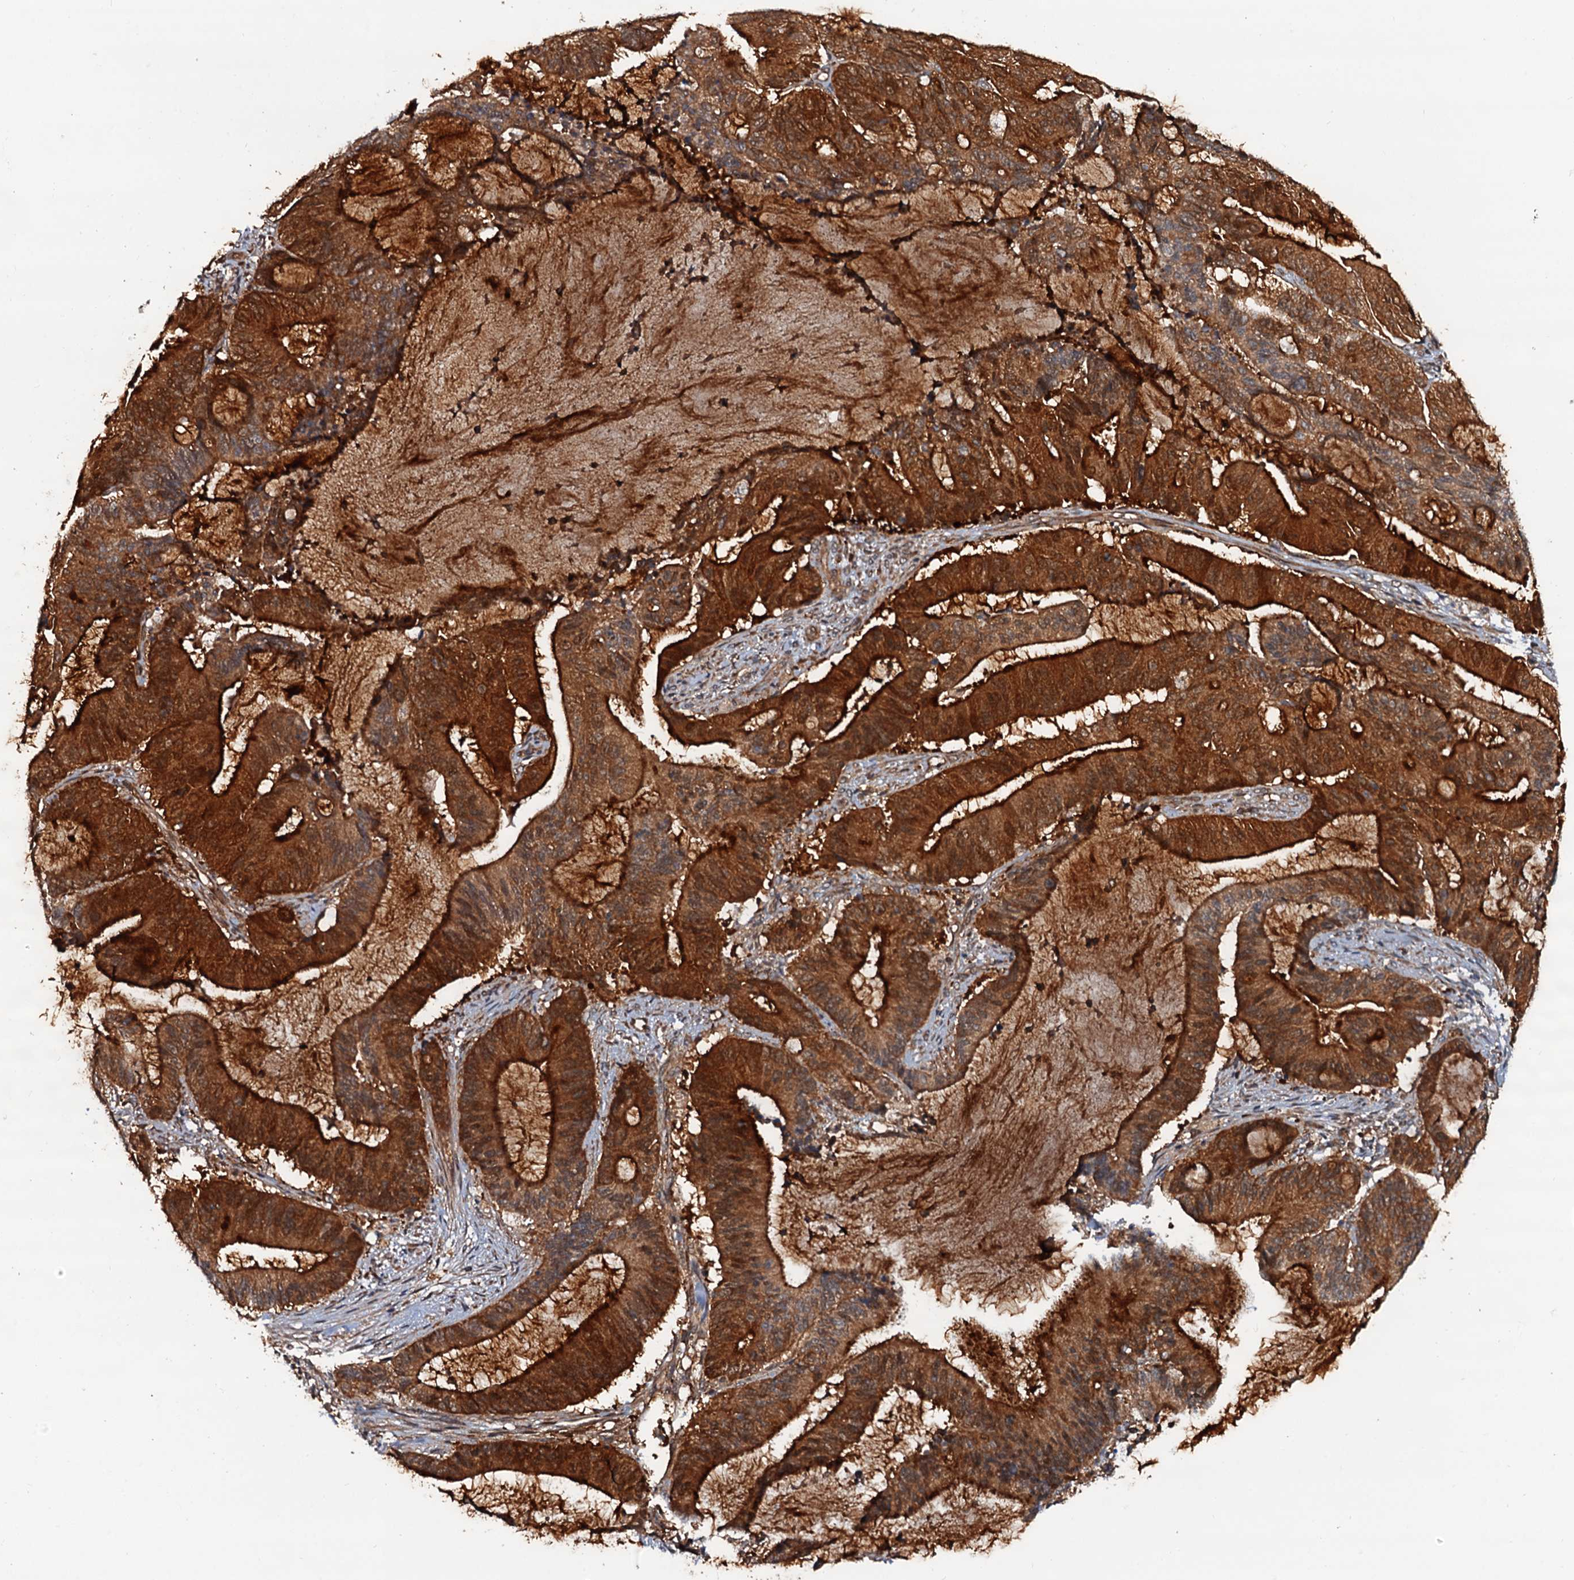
{"staining": {"intensity": "strong", "quantity": ">75%", "location": "cytoplasmic/membranous"}, "tissue": "liver cancer", "cell_type": "Tumor cells", "image_type": "cancer", "snomed": [{"axis": "morphology", "description": "Normal tissue, NOS"}, {"axis": "morphology", "description": "Cholangiocarcinoma"}, {"axis": "topography", "description": "Liver"}, {"axis": "topography", "description": "Peripheral nerve tissue"}], "caption": "The immunohistochemical stain highlights strong cytoplasmic/membranous staining in tumor cells of liver cholangiocarcinoma tissue.", "gene": "AAGAB", "patient": {"sex": "female", "age": 73}}